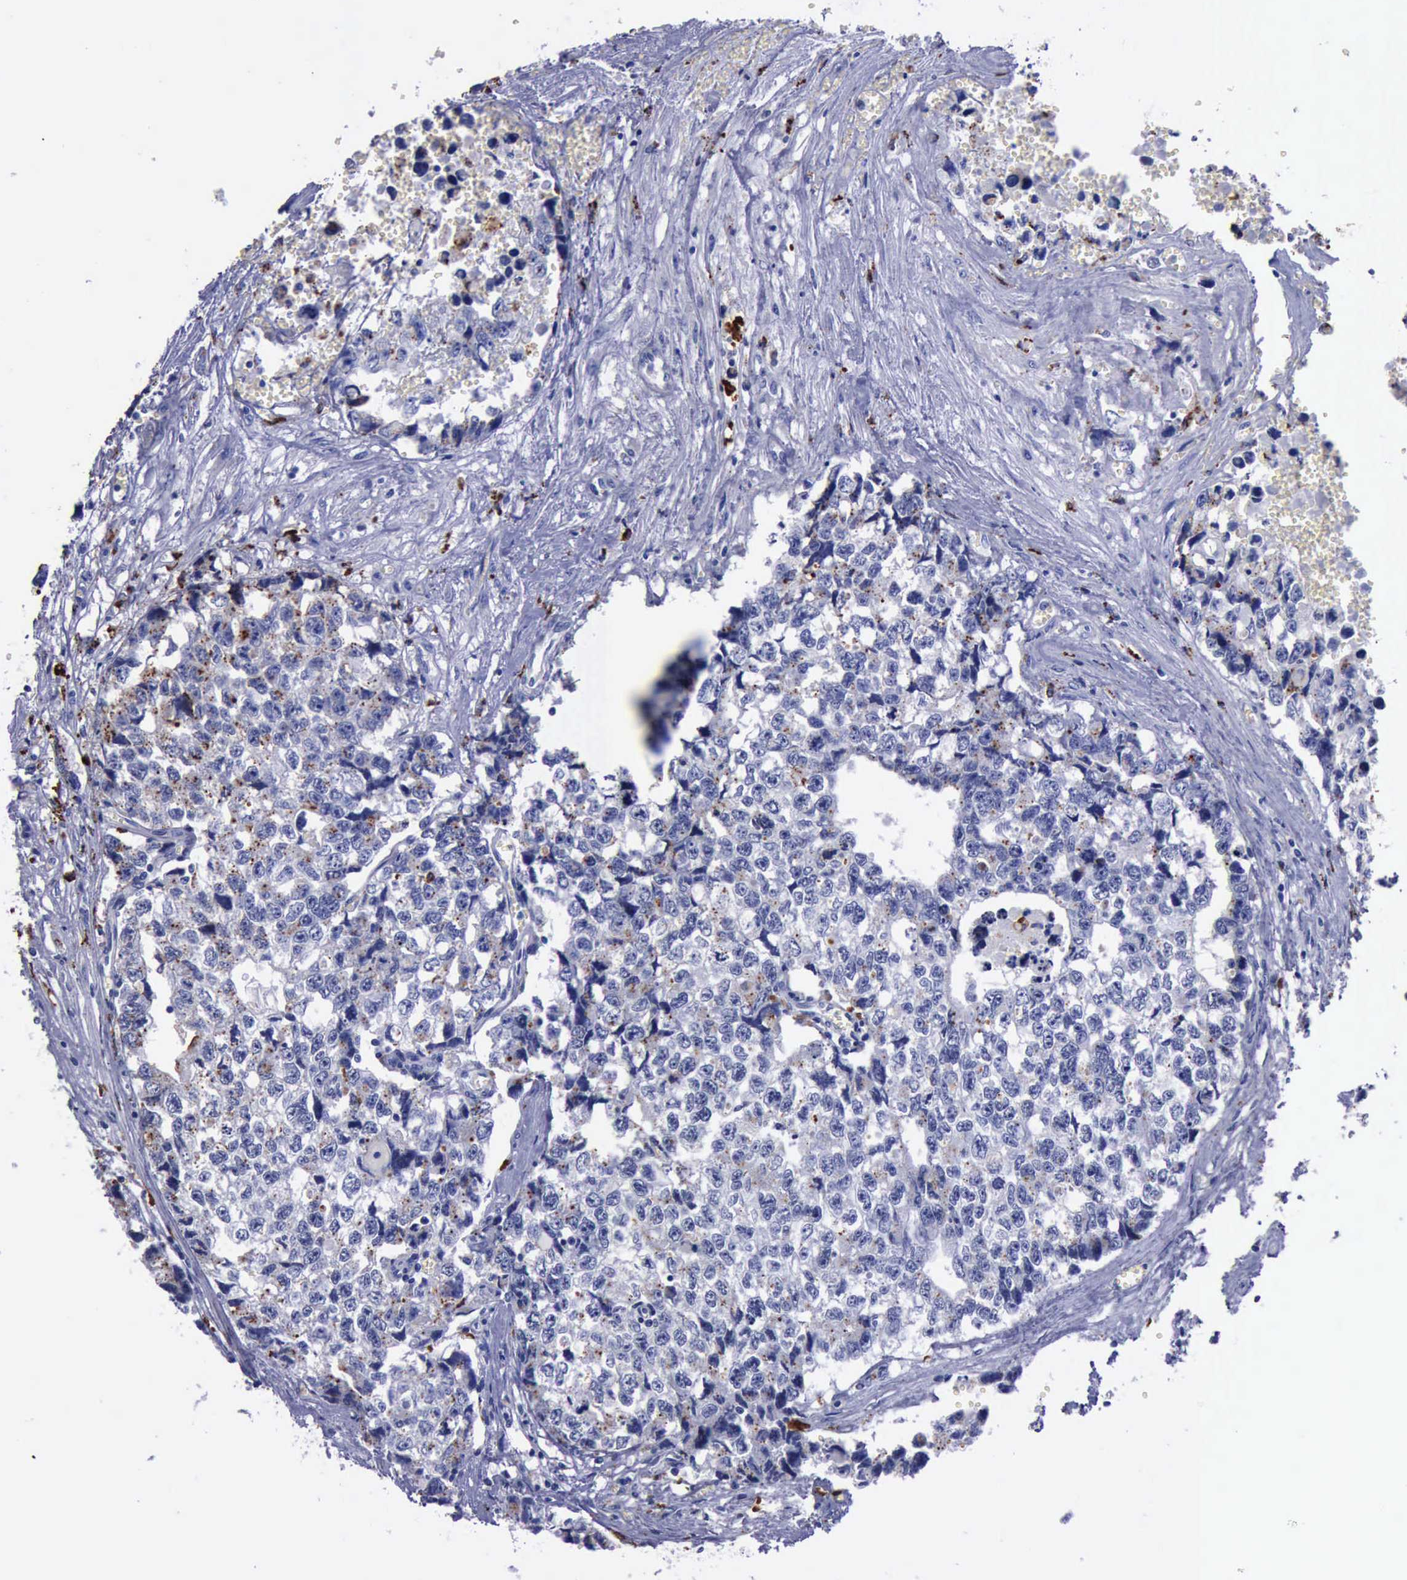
{"staining": {"intensity": "weak", "quantity": ">75%", "location": "cytoplasmic/membranous"}, "tissue": "testis cancer", "cell_type": "Tumor cells", "image_type": "cancer", "snomed": [{"axis": "morphology", "description": "Carcinoma, Embryonal, NOS"}, {"axis": "topography", "description": "Testis"}], "caption": "High-power microscopy captured an immunohistochemistry (IHC) image of testis embryonal carcinoma, revealing weak cytoplasmic/membranous staining in approximately >75% of tumor cells.", "gene": "CTSD", "patient": {"sex": "male", "age": 31}}